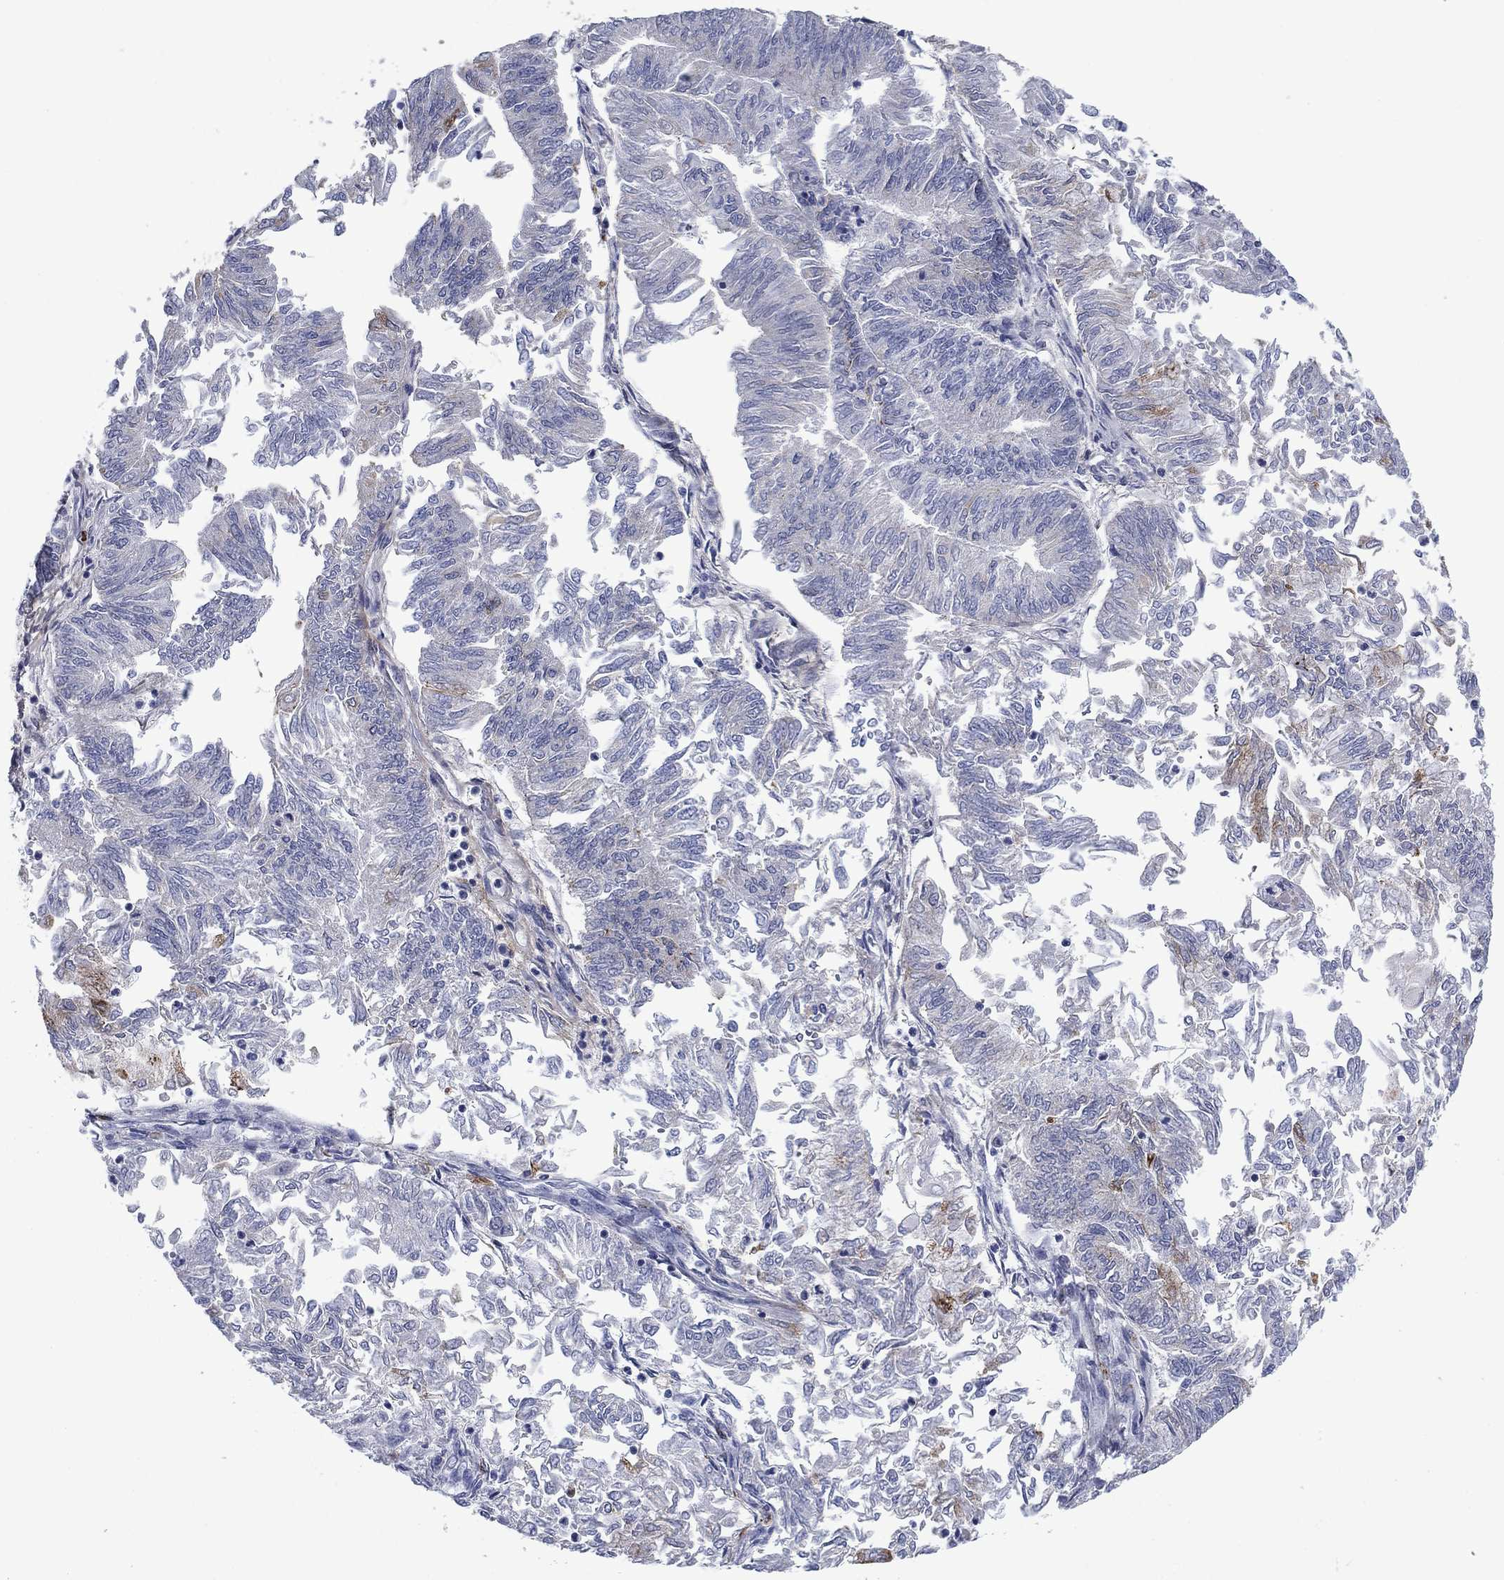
{"staining": {"intensity": "moderate", "quantity": "<25%", "location": "cytoplasmic/membranous"}, "tissue": "endometrial cancer", "cell_type": "Tumor cells", "image_type": "cancer", "snomed": [{"axis": "morphology", "description": "Adenocarcinoma, NOS"}, {"axis": "topography", "description": "Endometrium"}], "caption": "The immunohistochemical stain highlights moderate cytoplasmic/membranous expression in tumor cells of endometrial cancer tissue. The staining is performed using DAB brown chromogen to label protein expression. The nuclei are counter-stained blue using hematoxylin.", "gene": "SDC1", "patient": {"sex": "female", "age": 59}}